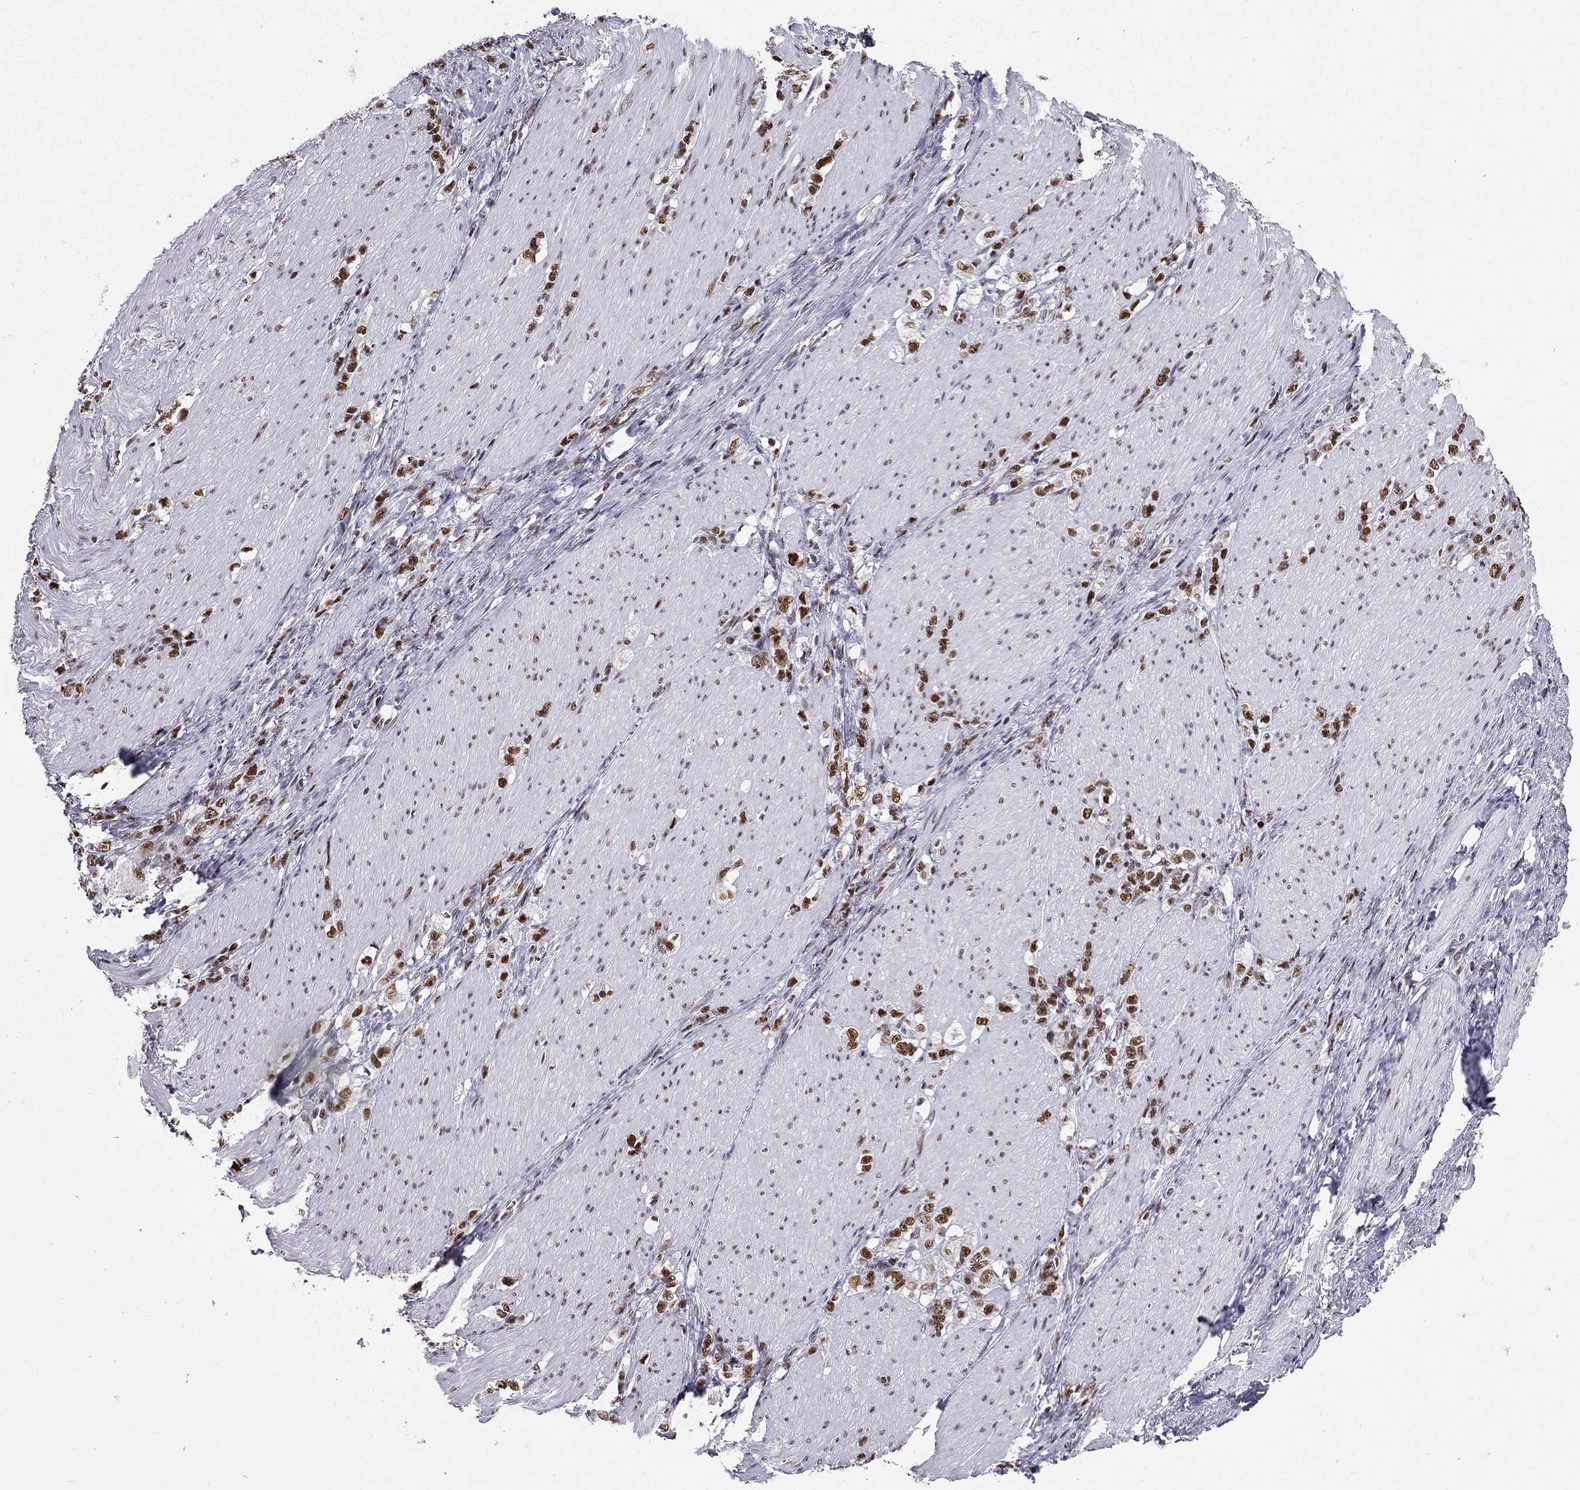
{"staining": {"intensity": "strong", "quantity": ">75%", "location": "nuclear"}, "tissue": "stomach cancer", "cell_type": "Tumor cells", "image_type": "cancer", "snomed": [{"axis": "morphology", "description": "Adenocarcinoma, NOS"}, {"axis": "topography", "description": "Stomach, lower"}], "caption": "Tumor cells show strong nuclear staining in about >75% of cells in adenocarcinoma (stomach). The protein is shown in brown color, while the nuclei are stained blue.", "gene": "ZNF420", "patient": {"sex": "male", "age": 88}}